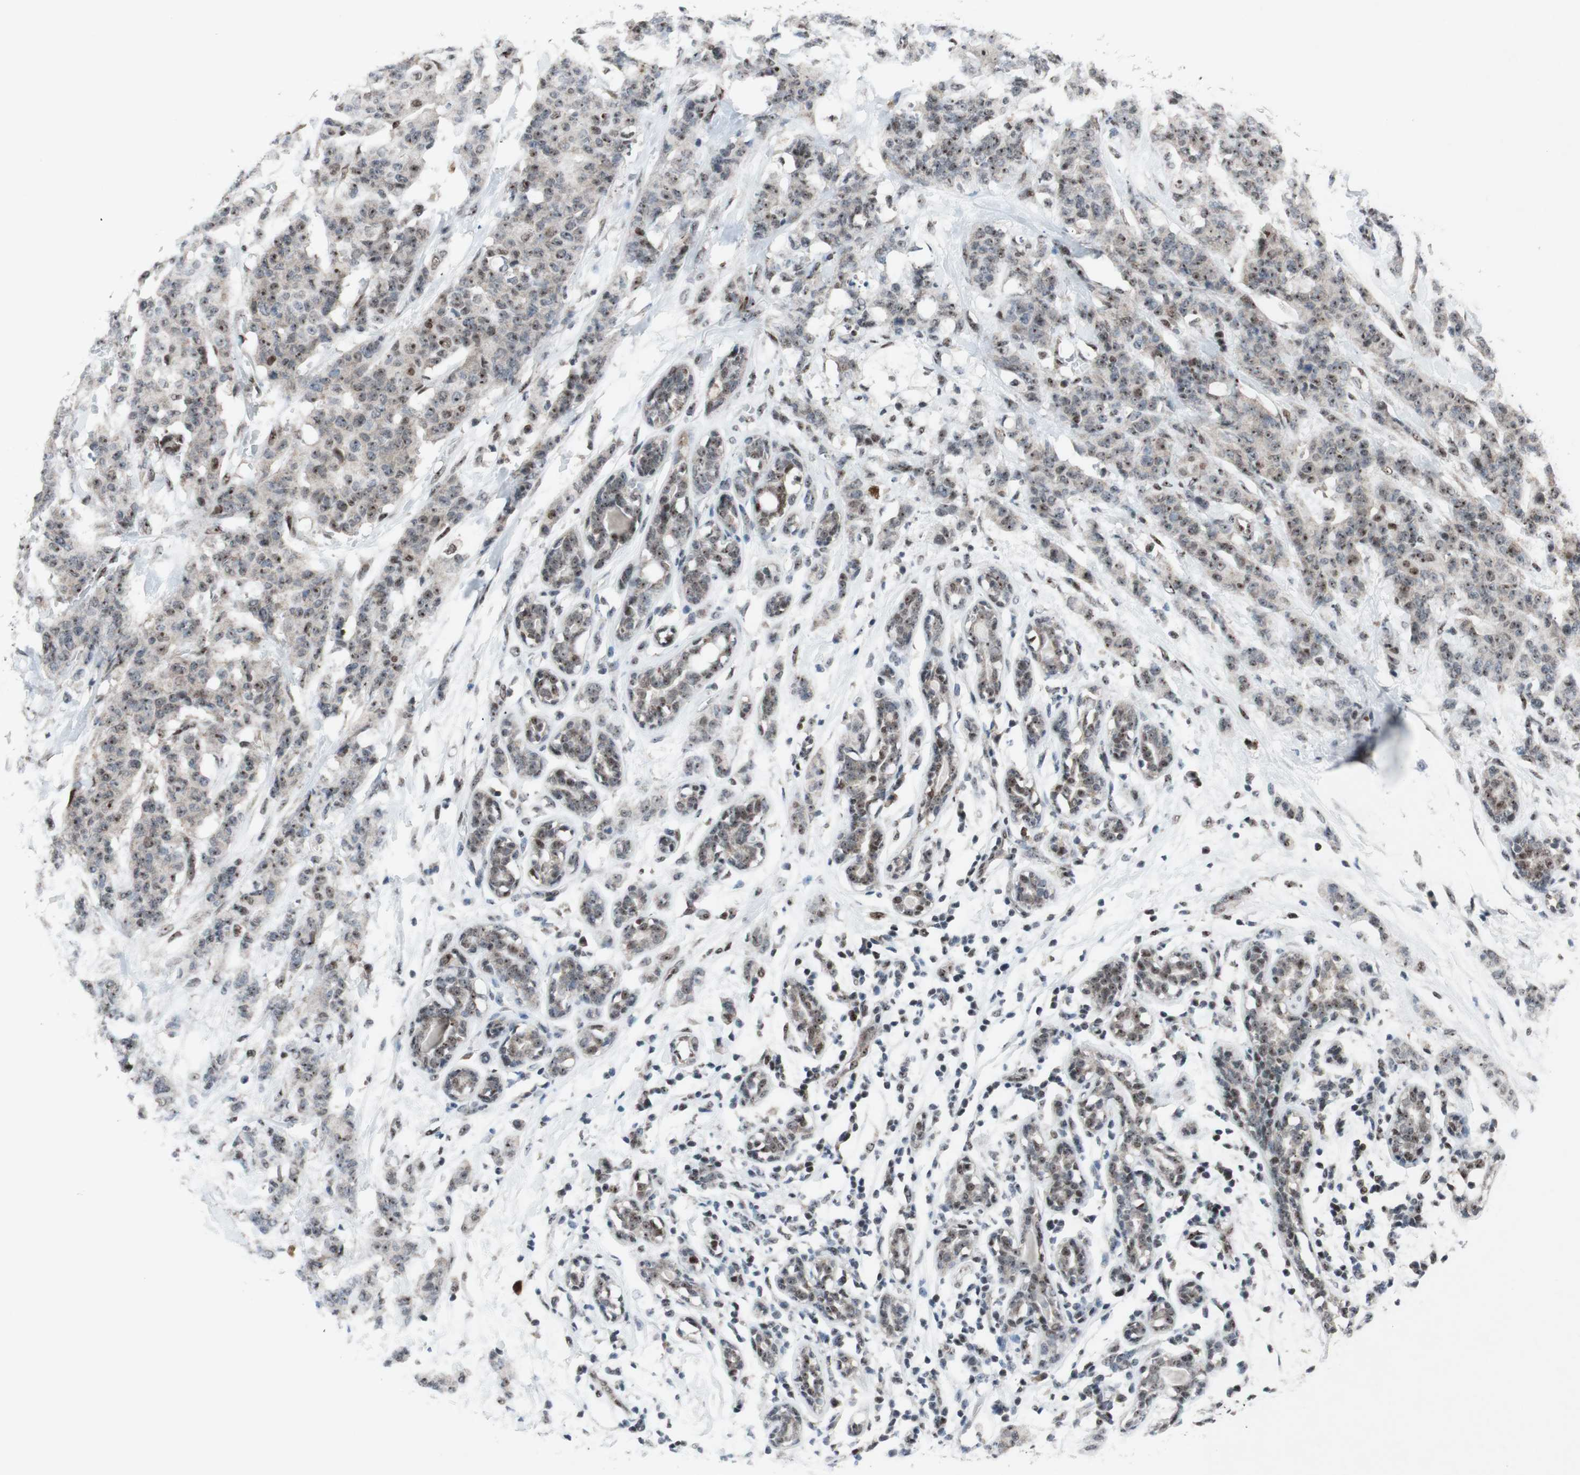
{"staining": {"intensity": "moderate", "quantity": ">75%", "location": "nuclear"}, "tissue": "breast cancer", "cell_type": "Tumor cells", "image_type": "cancer", "snomed": [{"axis": "morphology", "description": "Normal tissue, NOS"}, {"axis": "morphology", "description": "Duct carcinoma"}, {"axis": "topography", "description": "Breast"}], "caption": "About >75% of tumor cells in infiltrating ductal carcinoma (breast) exhibit moderate nuclear protein expression as visualized by brown immunohistochemical staining.", "gene": "POLR1A", "patient": {"sex": "female", "age": 40}}